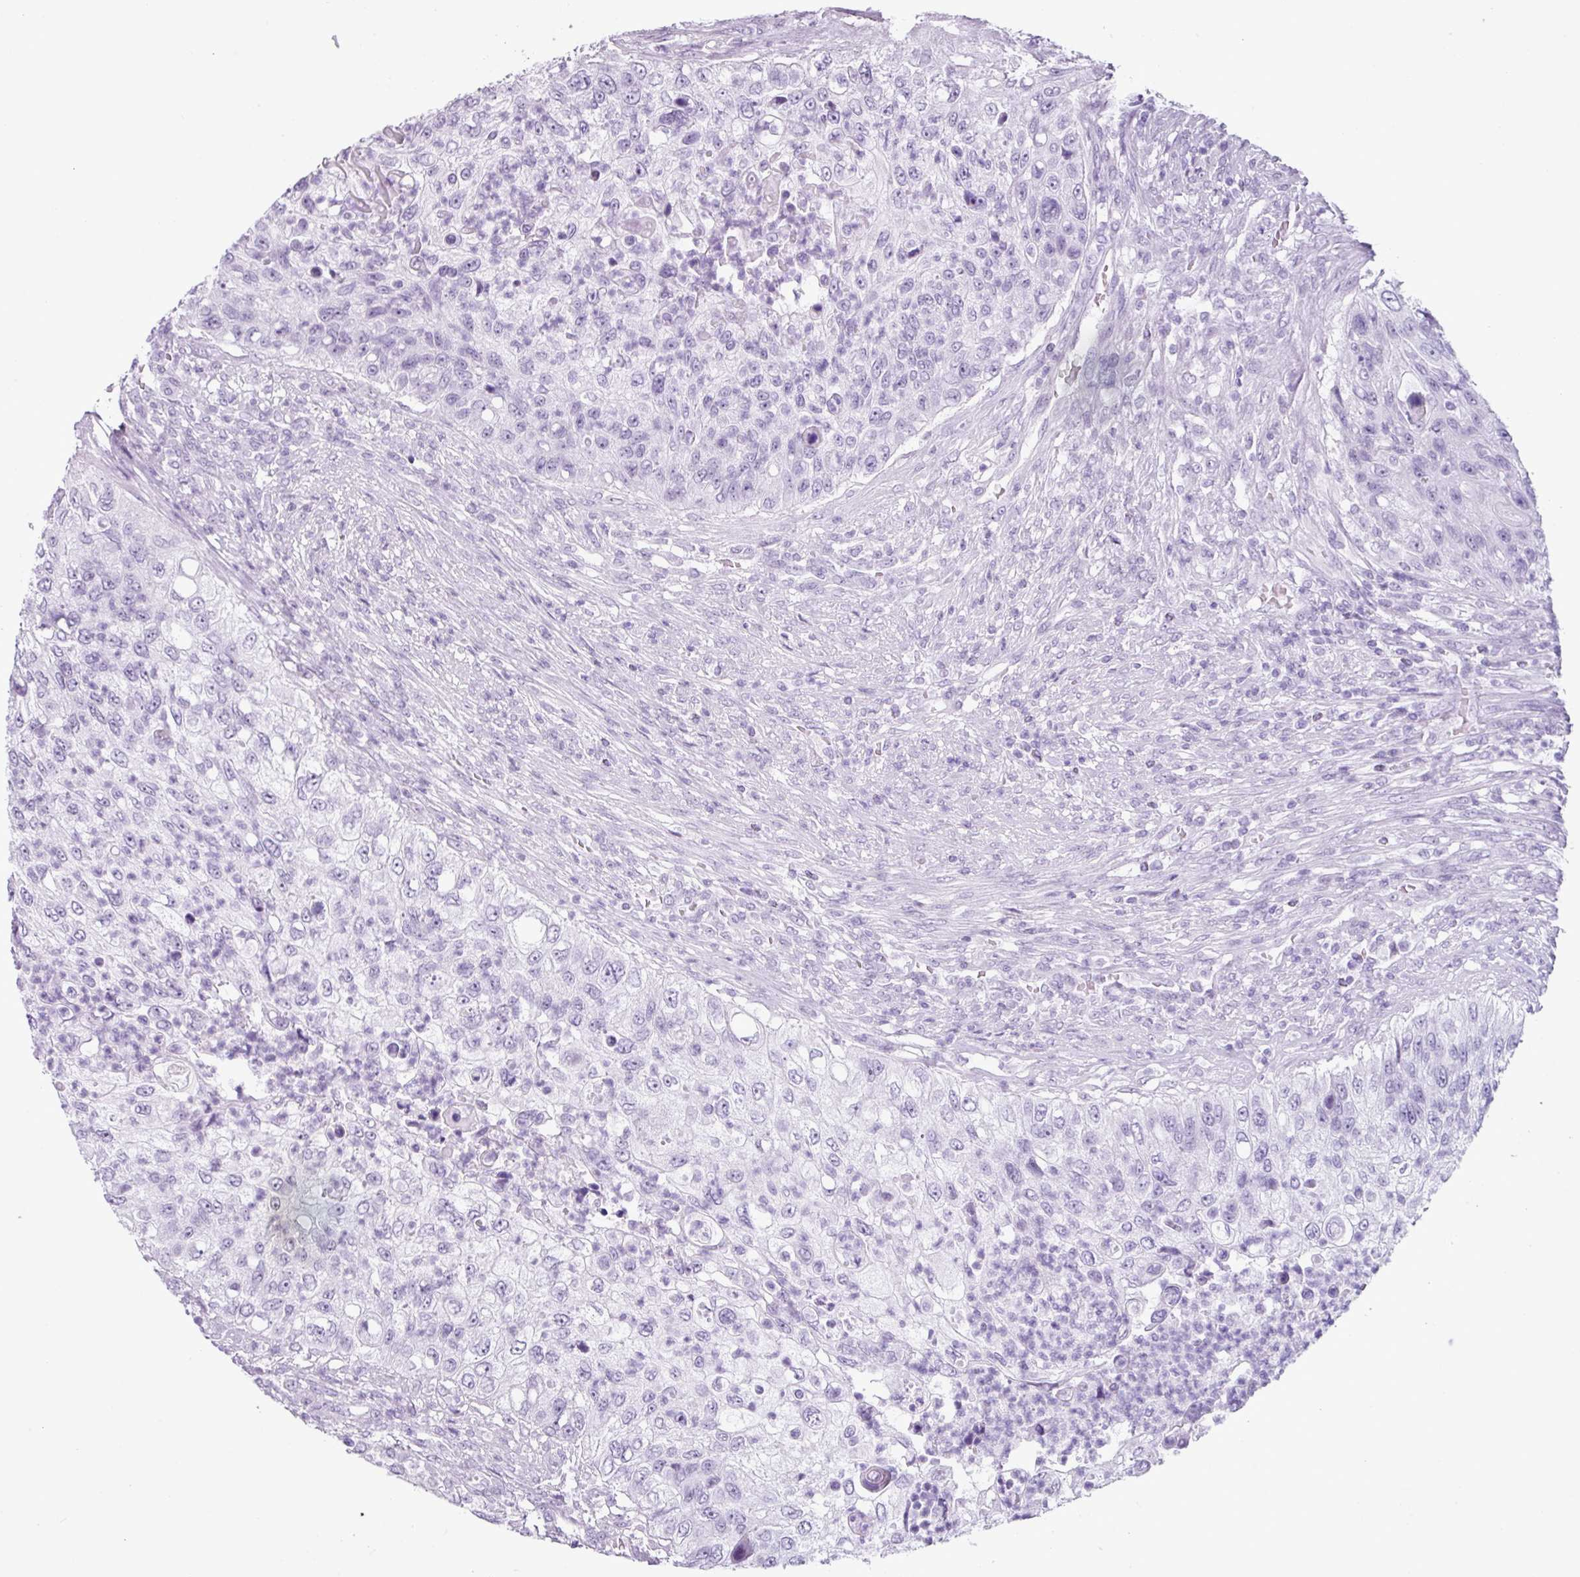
{"staining": {"intensity": "negative", "quantity": "none", "location": "none"}, "tissue": "urothelial cancer", "cell_type": "Tumor cells", "image_type": "cancer", "snomed": [{"axis": "morphology", "description": "Urothelial carcinoma, High grade"}, {"axis": "topography", "description": "Urinary bladder"}], "caption": "A photomicrograph of urothelial cancer stained for a protein reveals no brown staining in tumor cells.", "gene": "SCT", "patient": {"sex": "female", "age": 60}}